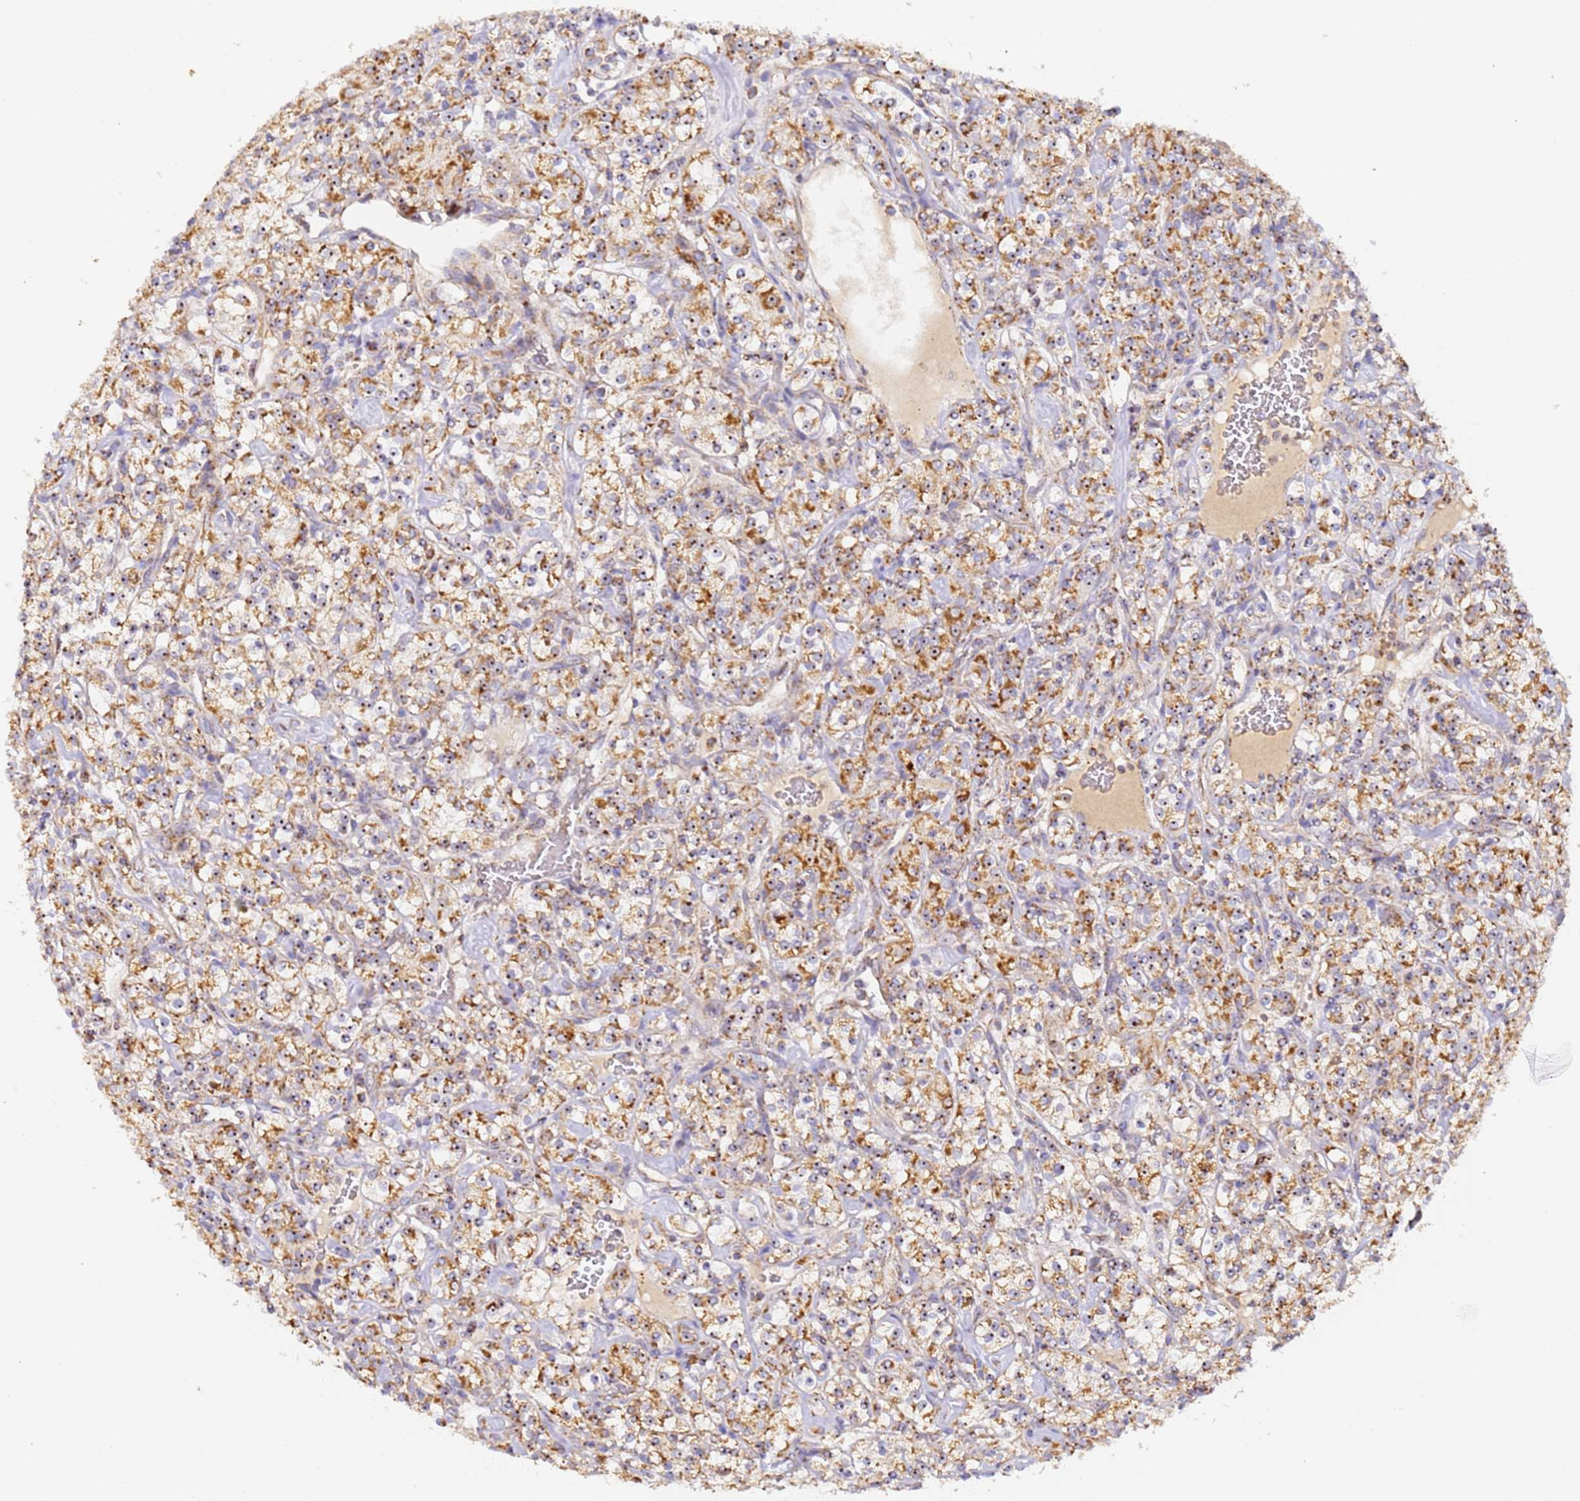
{"staining": {"intensity": "moderate", "quantity": ">75%", "location": "cytoplasmic/membranous,nuclear"}, "tissue": "renal cancer", "cell_type": "Tumor cells", "image_type": "cancer", "snomed": [{"axis": "morphology", "description": "Adenocarcinoma, NOS"}, {"axis": "topography", "description": "Kidney"}], "caption": "DAB (3,3'-diaminobenzidine) immunohistochemical staining of human renal cancer (adenocarcinoma) demonstrates moderate cytoplasmic/membranous and nuclear protein positivity in approximately >75% of tumor cells.", "gene": "FRG2C", "patient": {"sex": "male", "age": 77}}